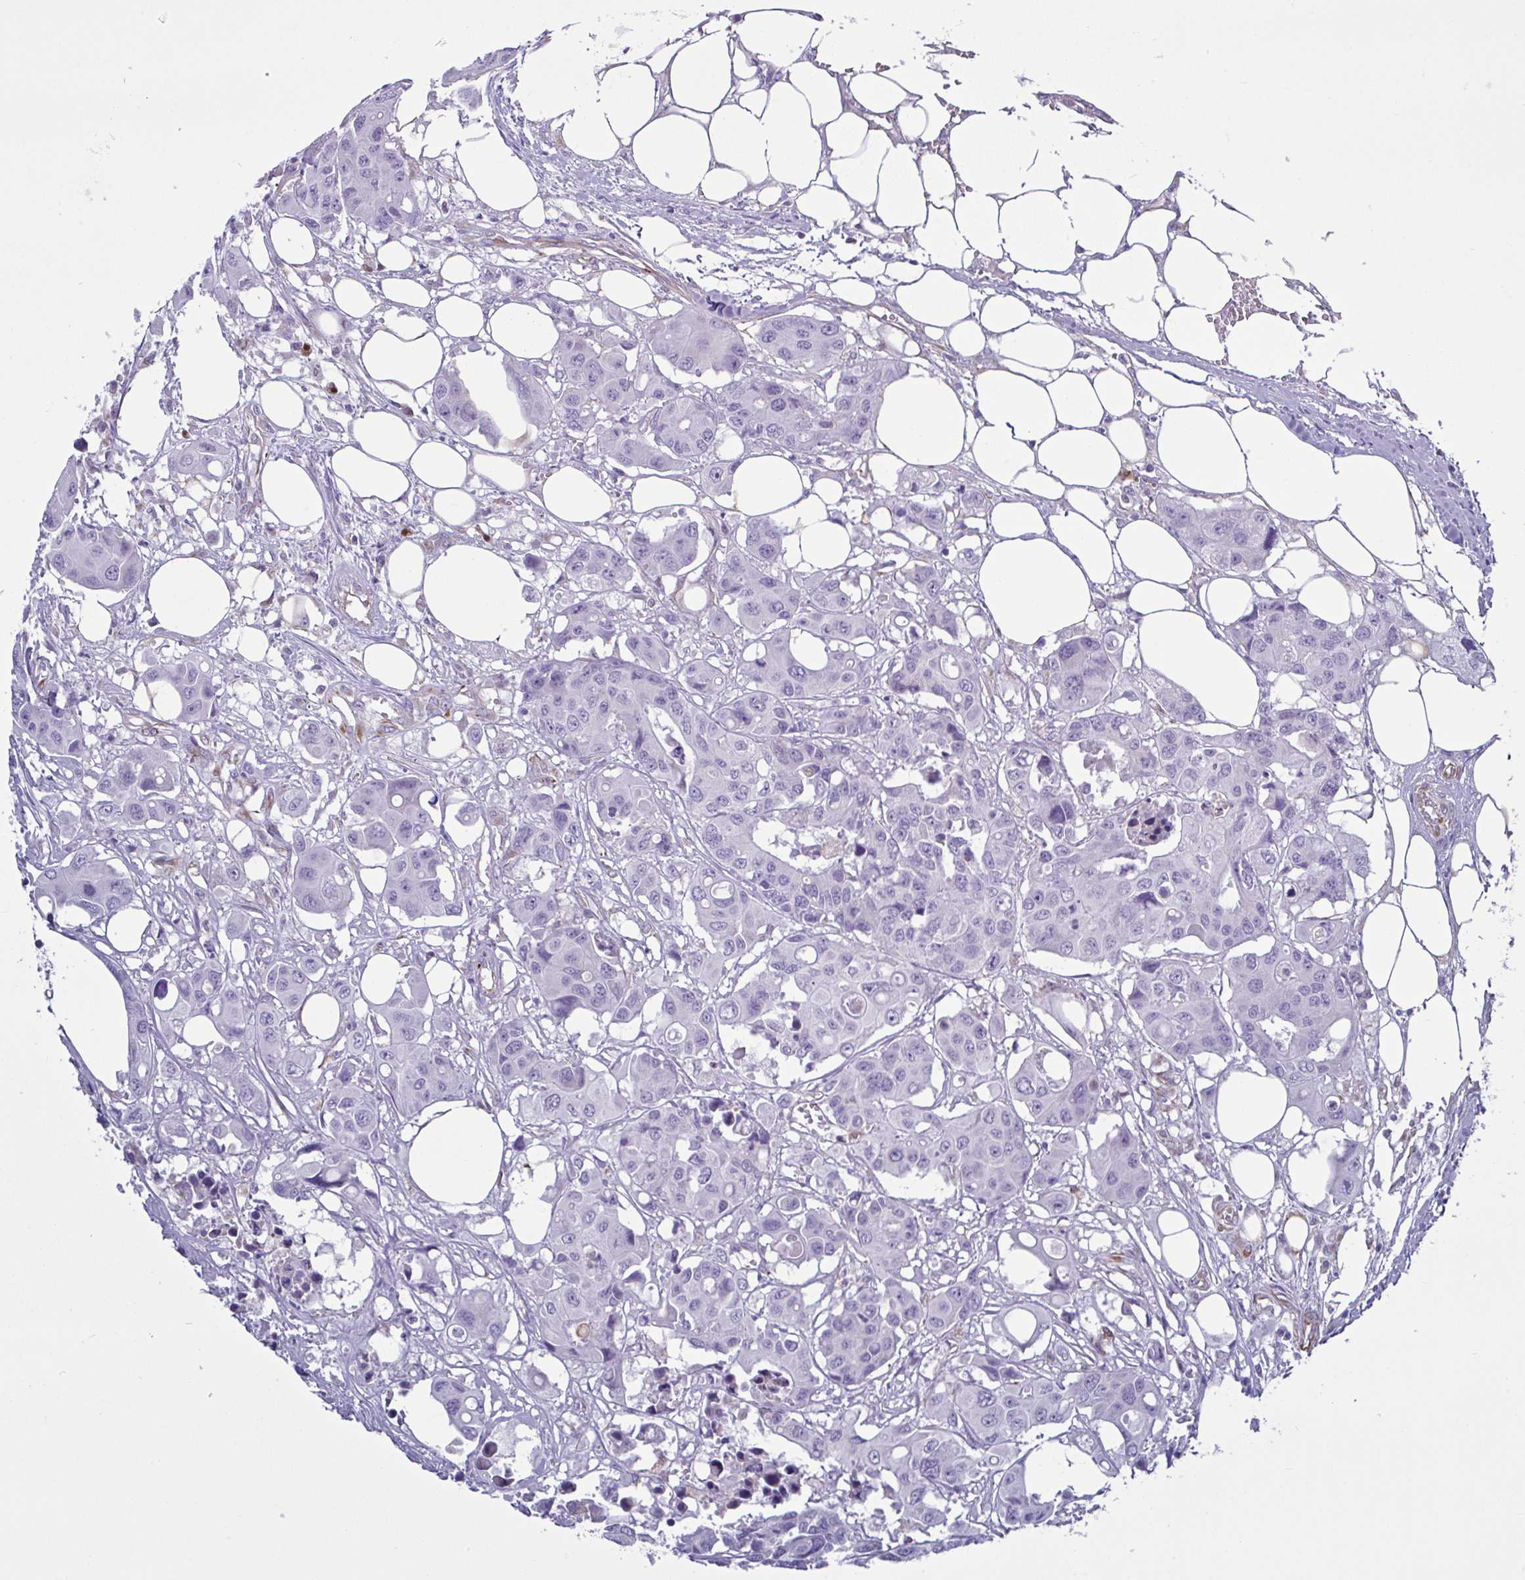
{"staining": {"intensity": "negative", "quantity": "none", "location": "none"}, "tissue": "colorectal cancer", "cell_type": "Tumor cells", "image_type": "cancer", "snomed": [{"axis": "morphology", "description": "Adenocarcinoma, NOS"}, {"axis": "topography", "description": "Colon"}], "caption": "Colorectal cancer was stained to show a protein in brown. There is no significant staining in tumor cells. (DAB immunohistochemistry (IHC), high magnification).", "gene": "TMEM86B", "patient": {"sex": "male", "age": 77}}